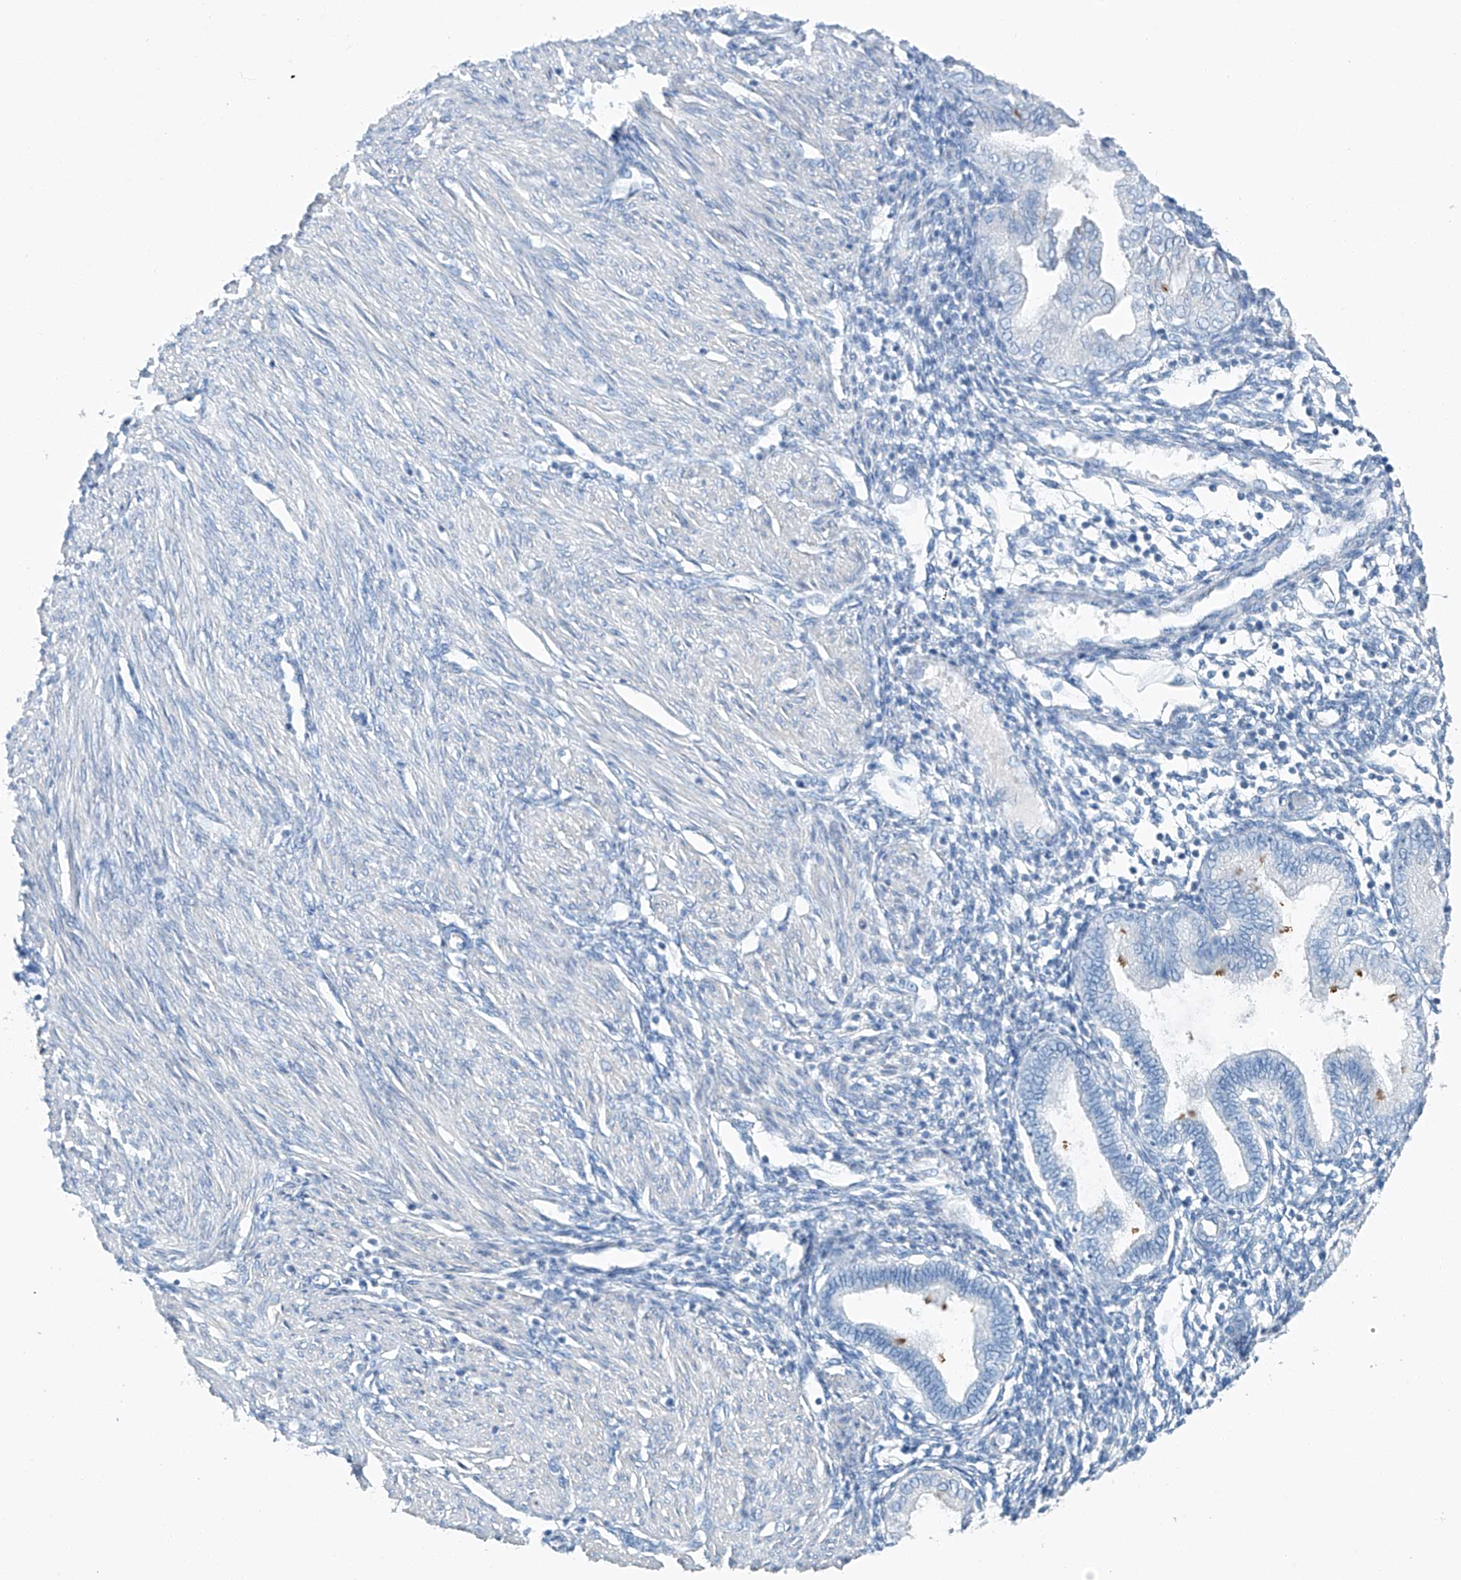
{"staining": {"intensity": "negative", "quantity": "none", "location": "none"}, "tissue": "endometrium", "cell_type": "Cells in endometrial stroma", "image_type": "normal", "snomed": [{"axis": "morphology", "description": "Normal tissue, NOS"}, {"axis": "topography", "description": "Endometrium"}], "caption": "An IHC micrograph of unremarkable endometrium is shown. There is no staining in cells in endometrial stroma of endometrium.", "gene": "C1orf87", "patient": {"sex": "female", "age": 53}}